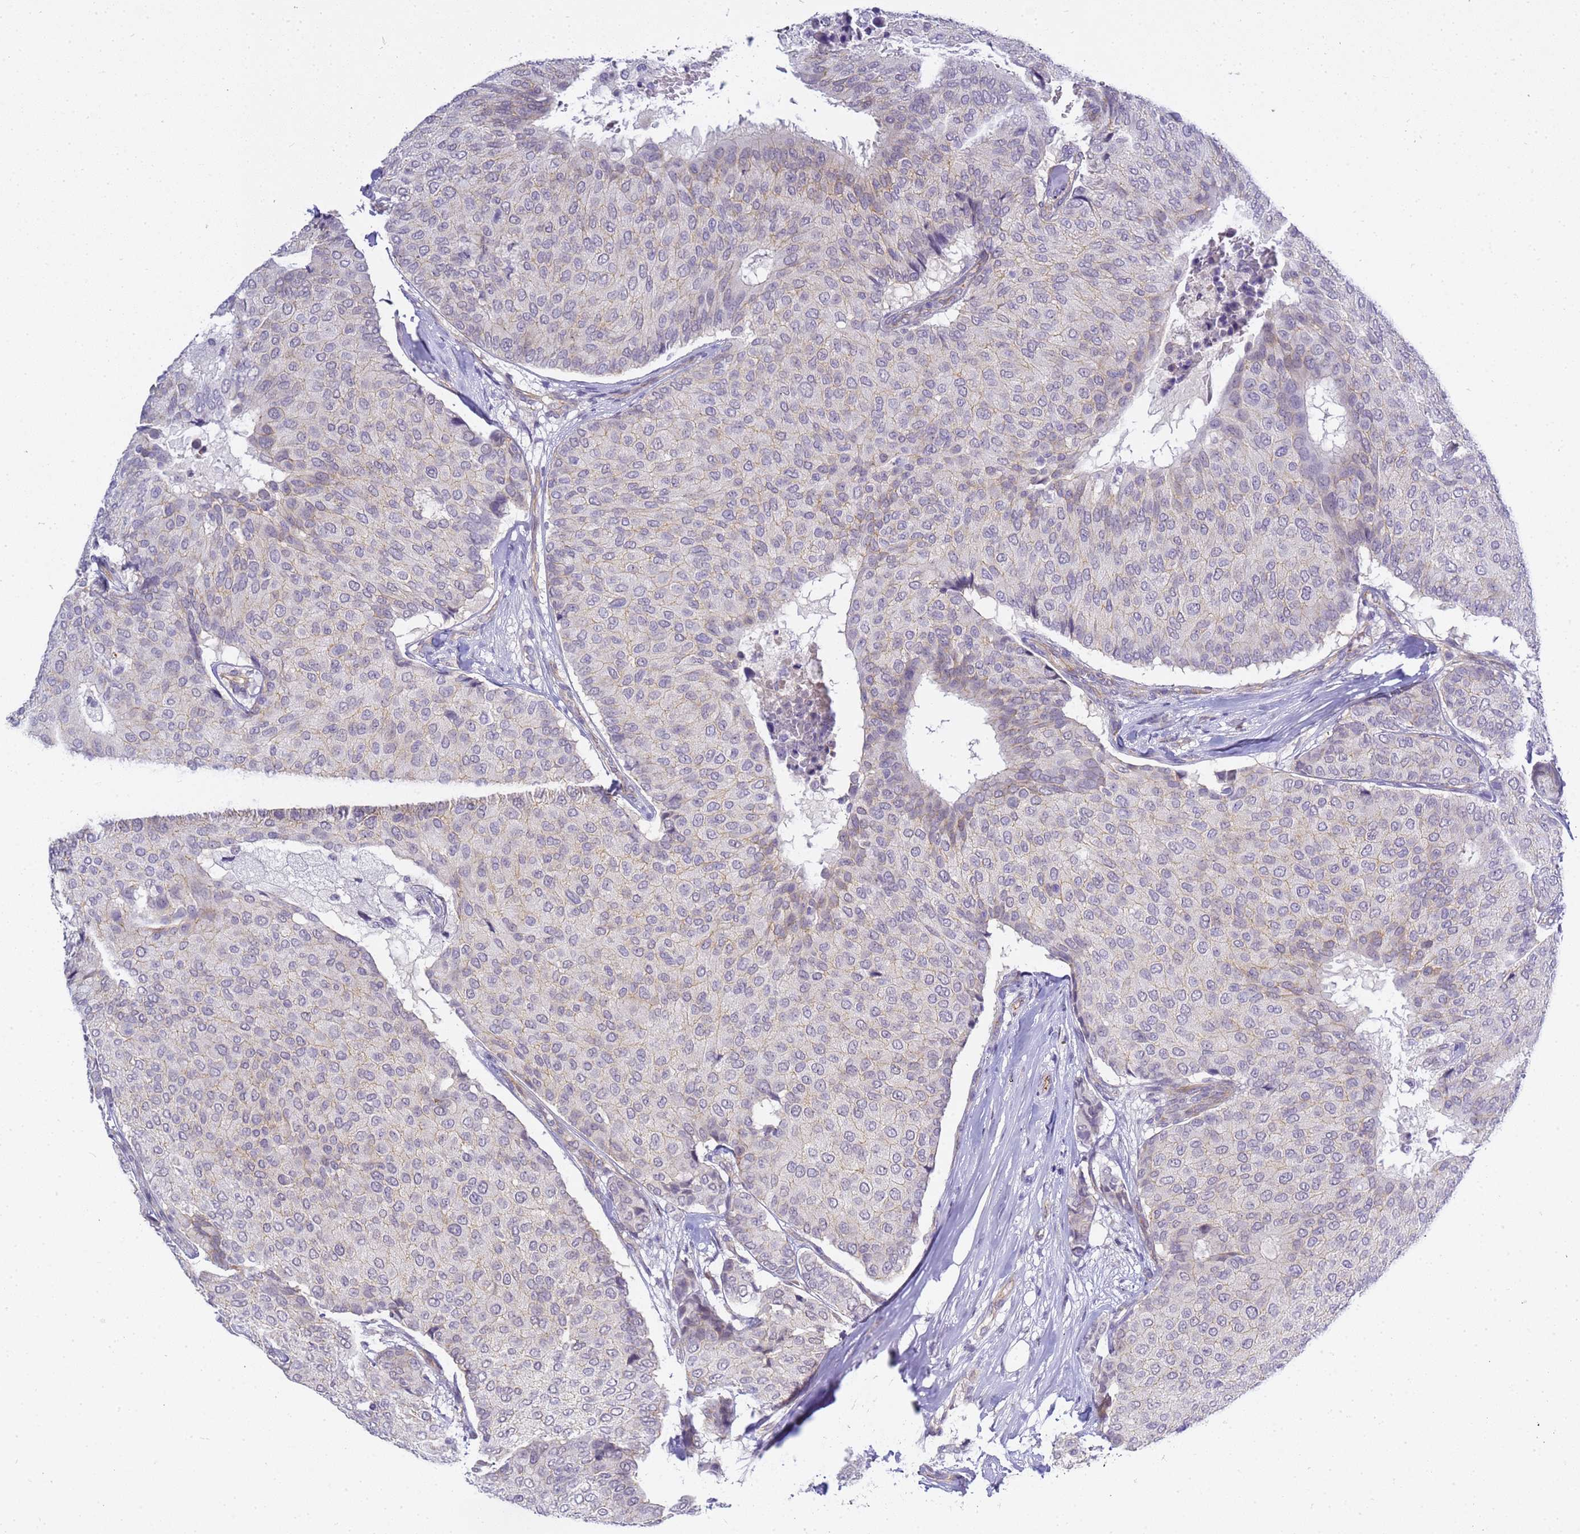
{"staining": {"intensity": "negative", "quantity": "none", "location": "none"}, "tissue": "breast cancer", "cell_type": "Tumor cells", "image_type": "cancer", "snomed": [{"axis": "morphology", "description": "Duct carcinoma"}, {"axis": "topography", "description": "Breast"}], "caption": "DAB immunohistochemical staining of human breast invasive ductal carcinoma reveals no significant staining in tumor cells.", "gene": "GON4L", "patient": {"sex": "female", "age": 75}}